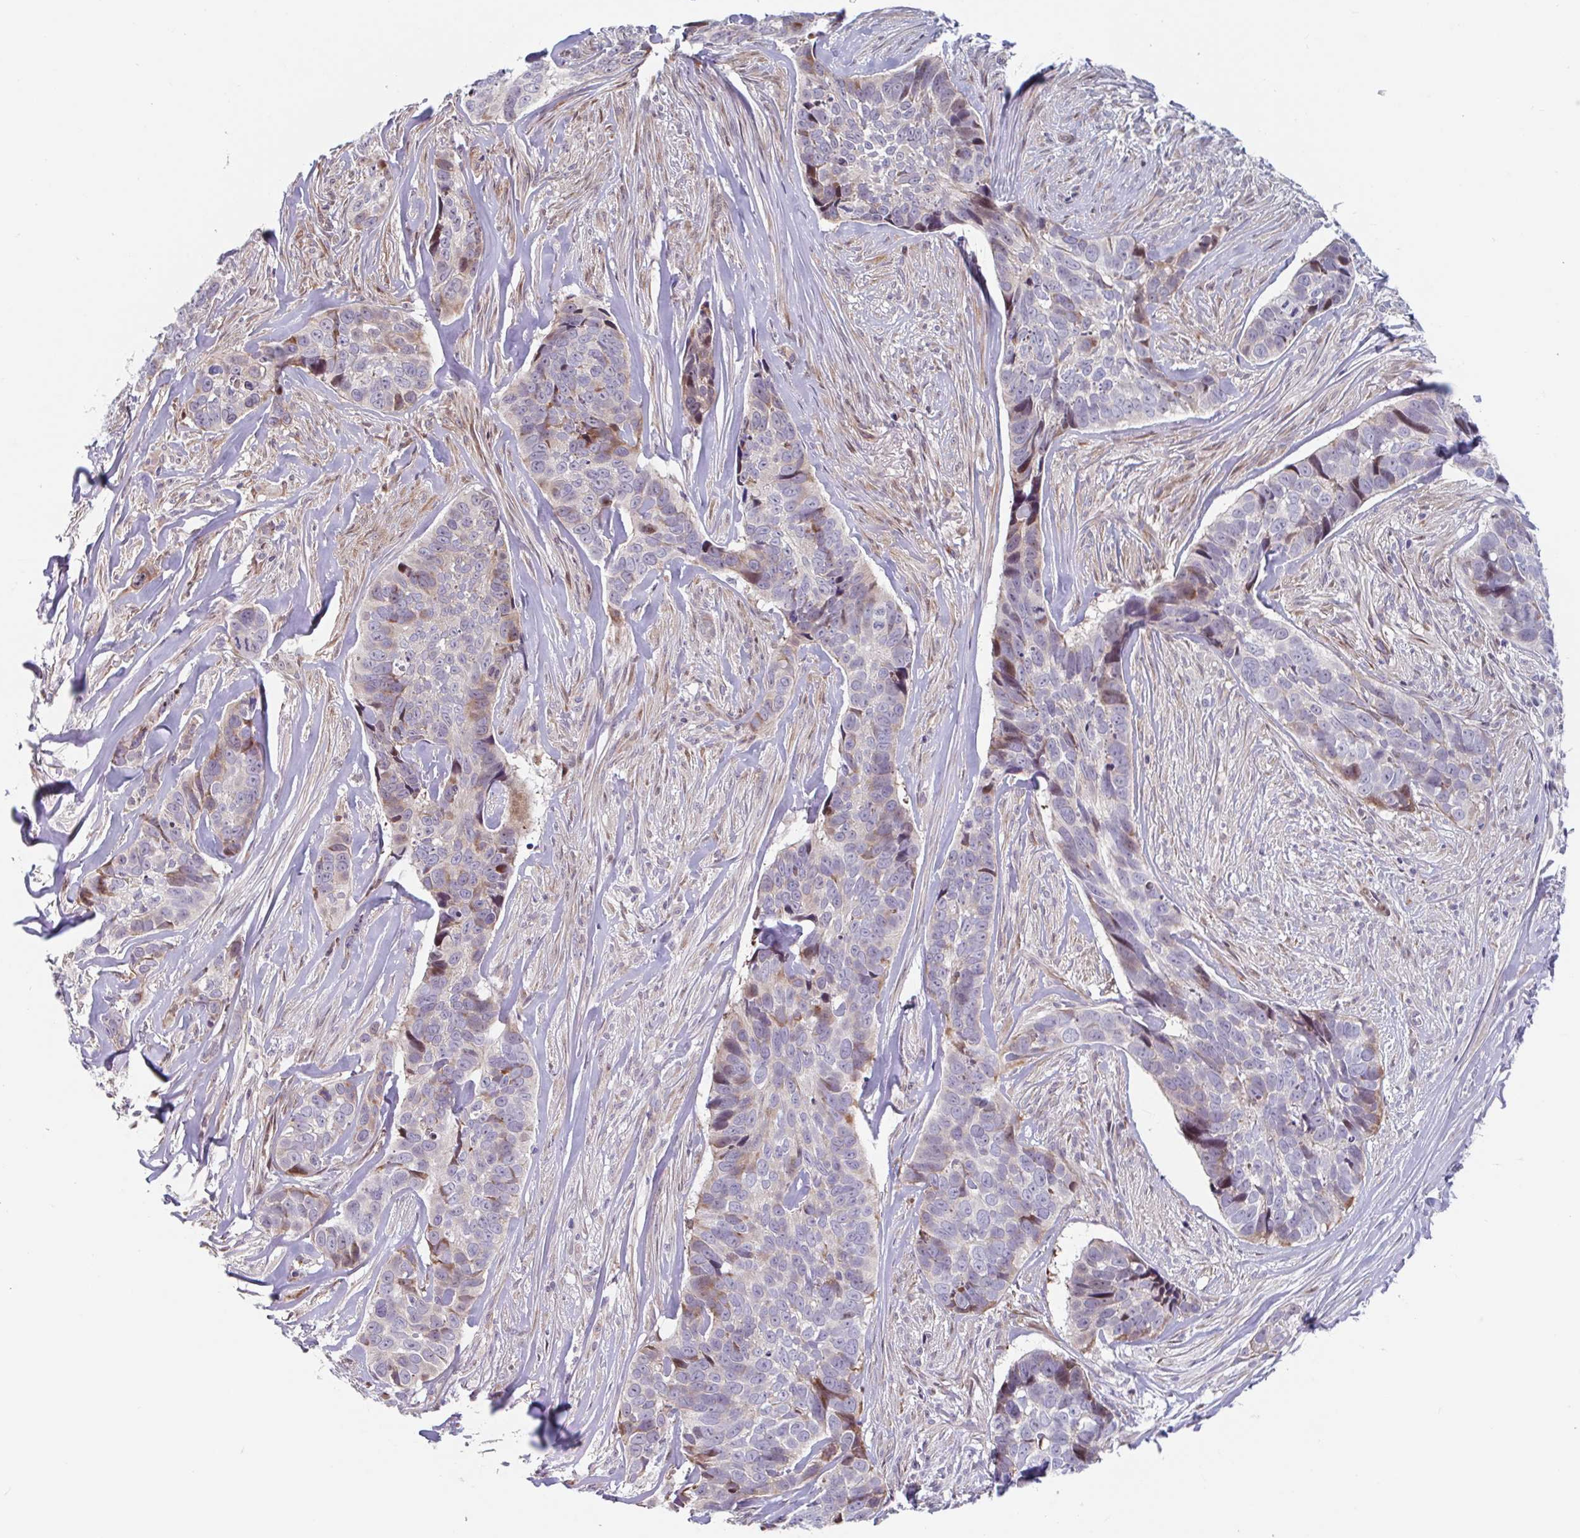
{"staining": {"intensity": "moderate", "quantity": "<25%", "location": "cytoplasmic/membranous"}, "tissue": "skin cancer", "cell_type": "Tumor cells", "image_type": "cancer", "snomed": [{"axis": "morphology", "description": "Basal cell carcinoma"}, {"axis": "topography", "description": "Skin"}], "caption": "Immunohistochemical staining of human skin cancer (basal cell carcinoma) shows low levels of moderate cytoplasmic/membranous expression in about <25% of tumor cells.", "gene": "DUXA", "patient": {"sex": "female", "age": 82}}